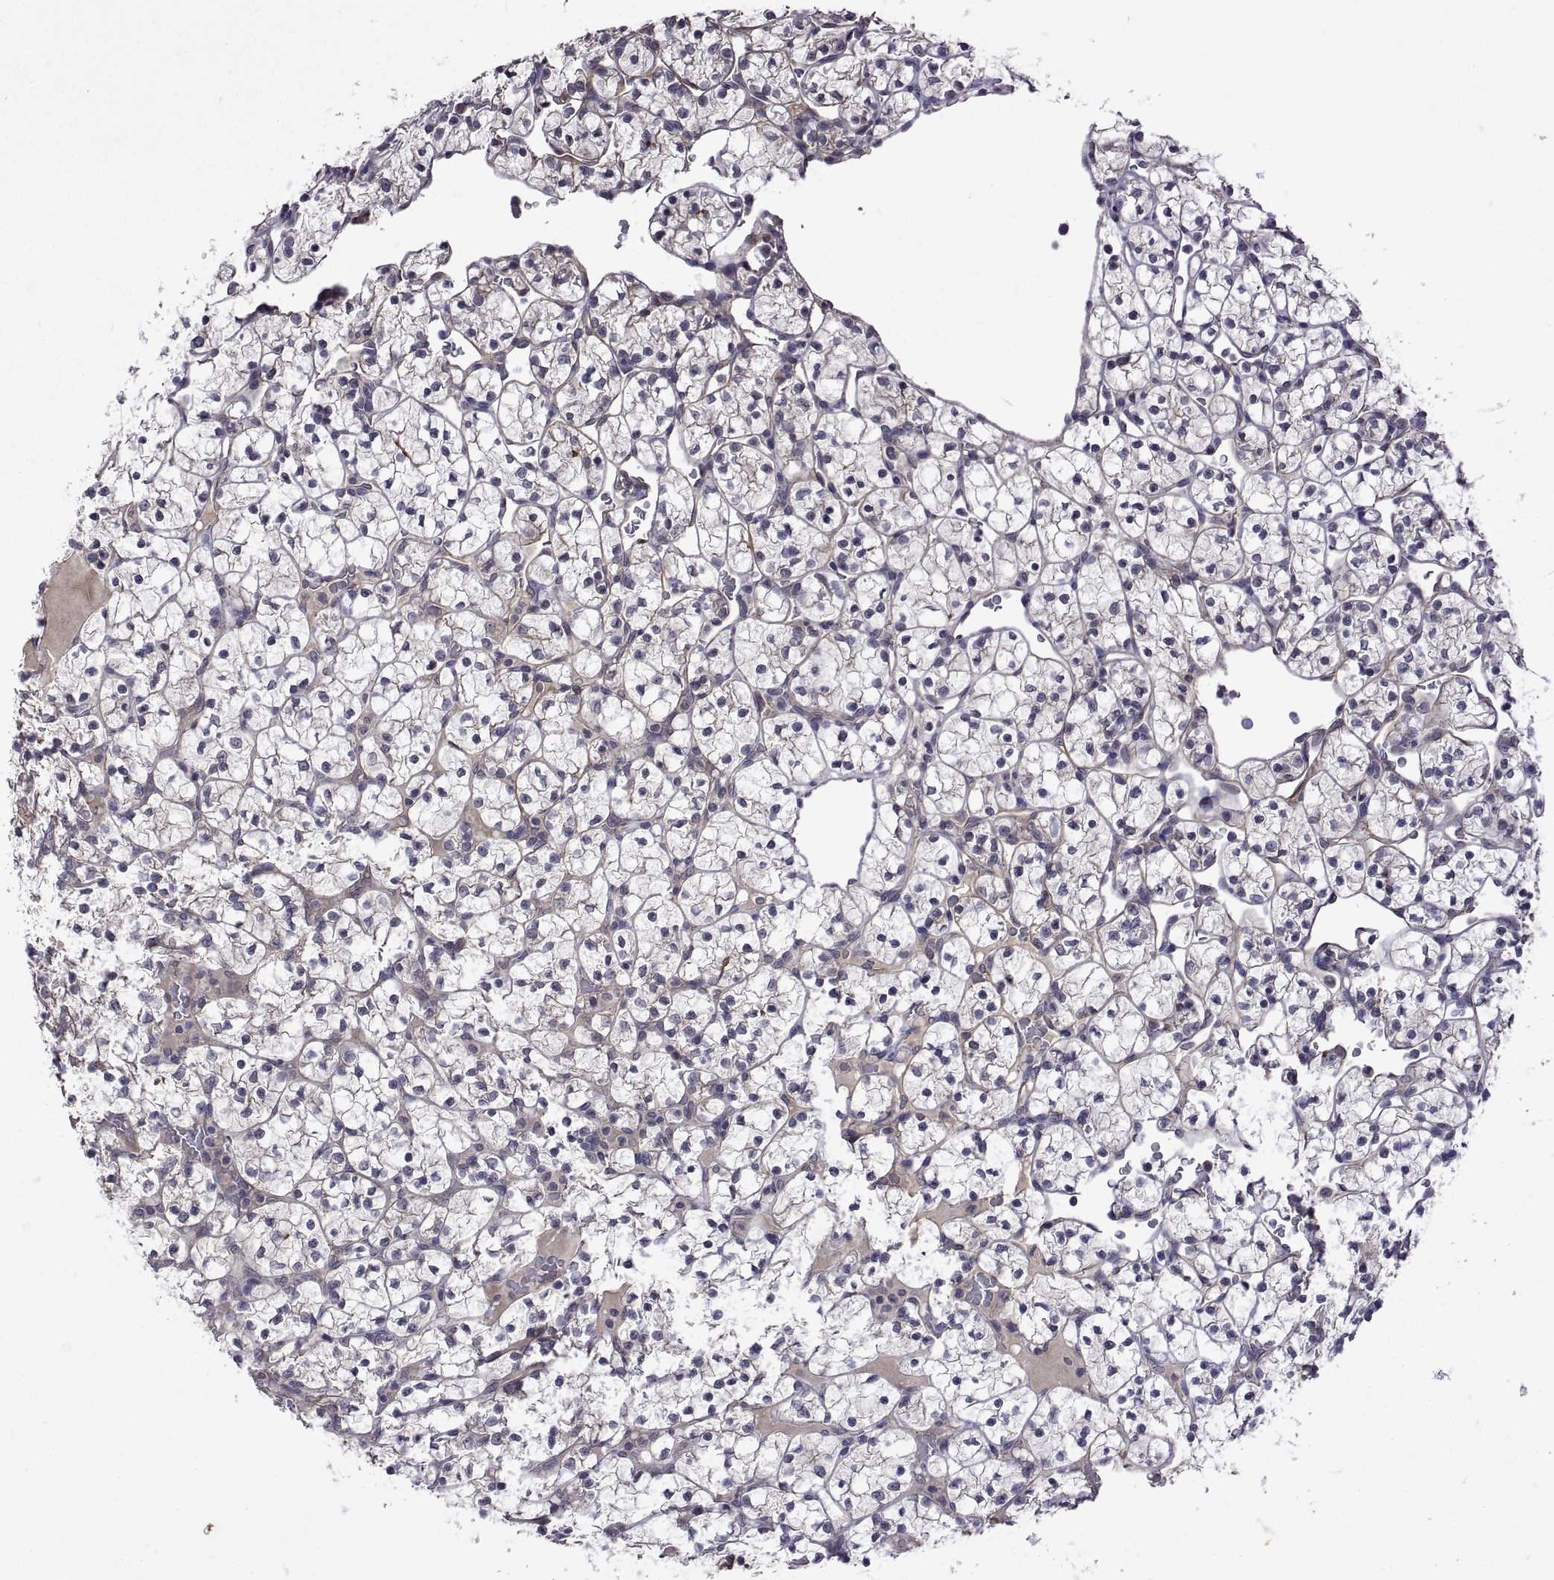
{"staining": {"intensity": "negative", "quantity": "none", "location": "none"}, "tissue": "renal cancer", "cell_type": "Tumor cells", "image_type": "cancer", "snomed": [{"axis": "morphology", "description": "Adenocarcinoma, NOS"}, {"axis": "topography", "description": "Kidney"}], "caption": "Immunohistochemical staining of human renal cancer (adenocarcinoma) reveals no significant staining in tumor cells.", "gene": "LAMA1", "patient": {"sex": "female", "age": 89}}